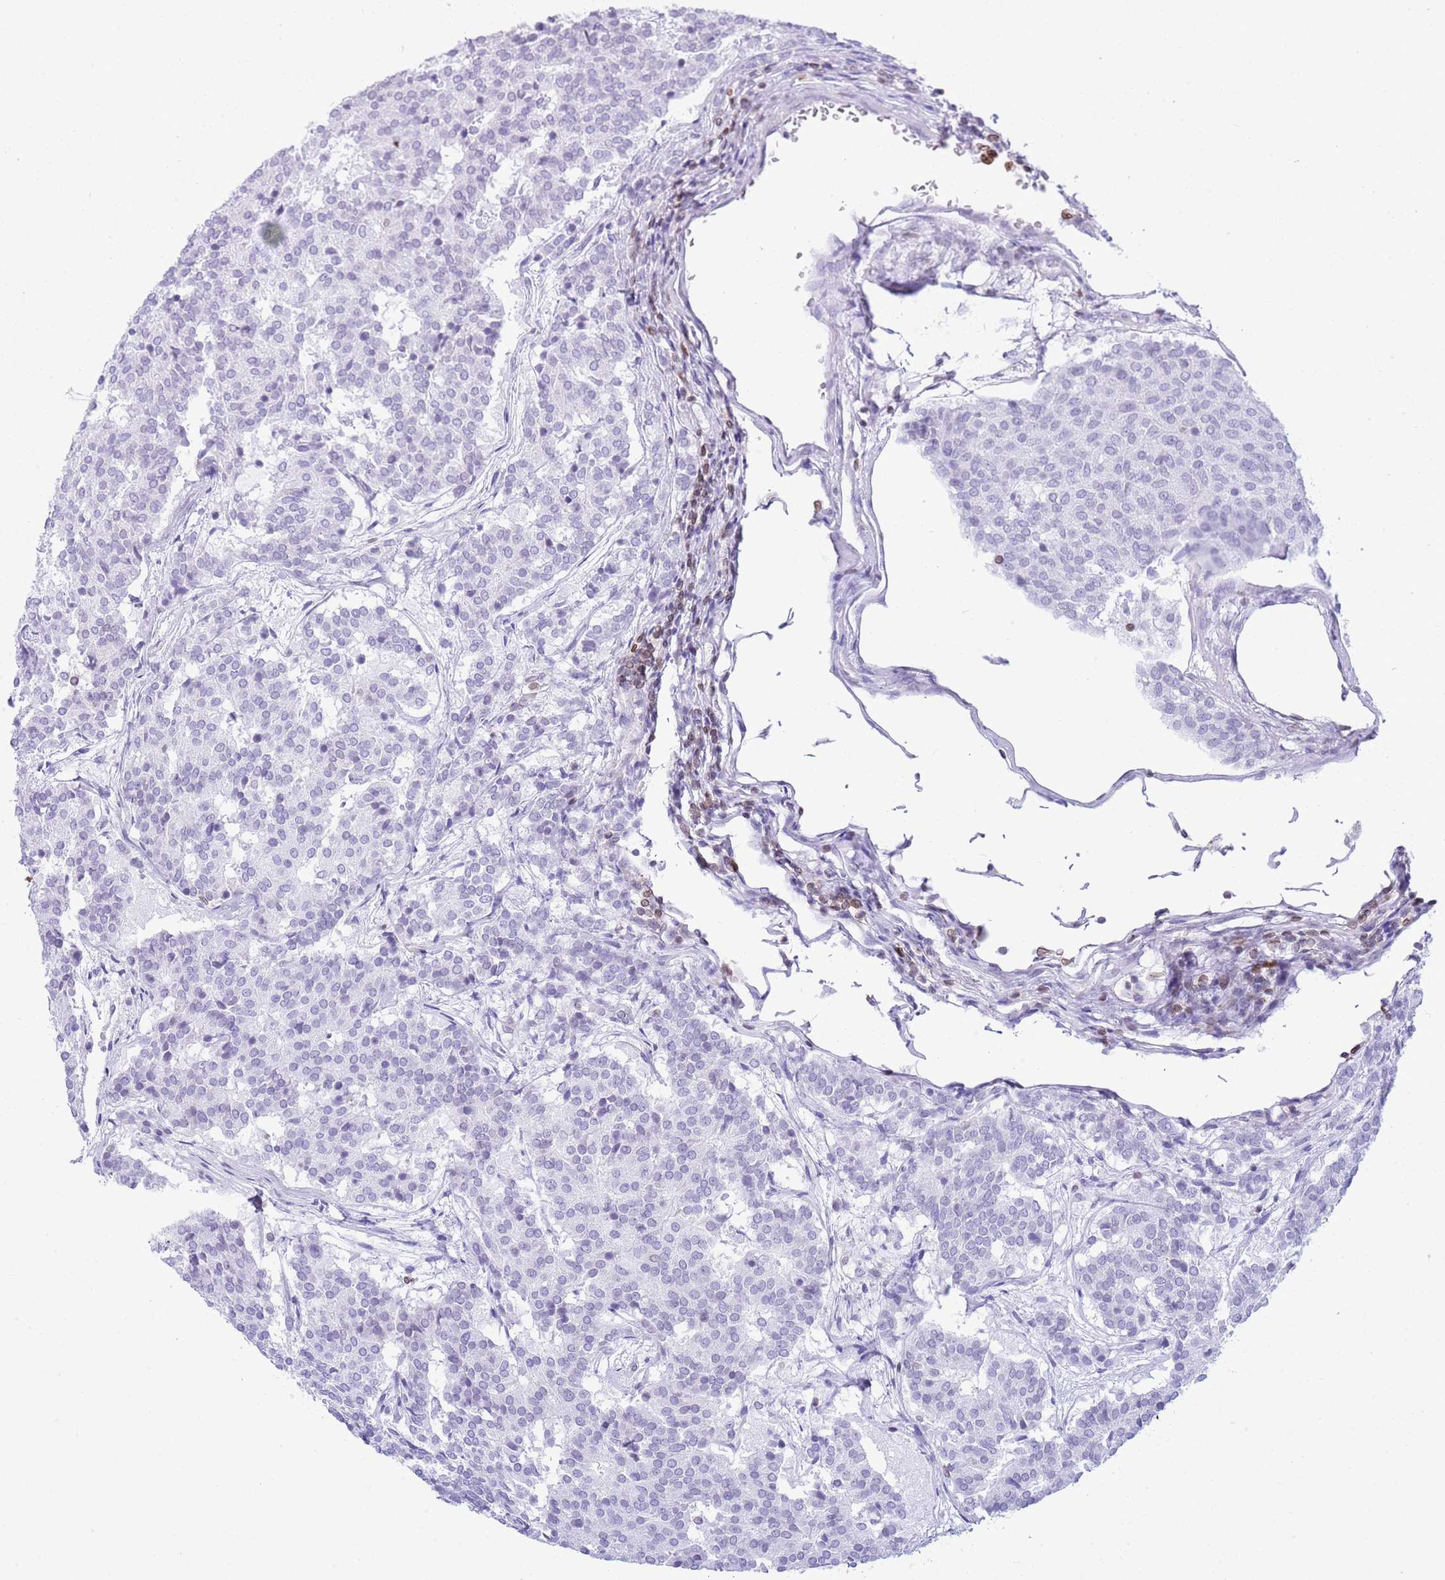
{"staining": {"intensity": "negative", "quantity": "none", "location": "none"}, "tissue": "carcinoid", "cell_type": "Tumor cells", "image_type": "cancer", "snomed": [{"axis": "morphology", "description": "Carcinoid, malignant, NOS"}, {"axis": "topography", "description": "Pancreas"}], "caption": "Carcinoid (malignant) stained for a protein using immunohistochemistry demonstrates no expression tumor cells.", "gene": "LBR", "patient": {"sex": "female", "age": 54}}